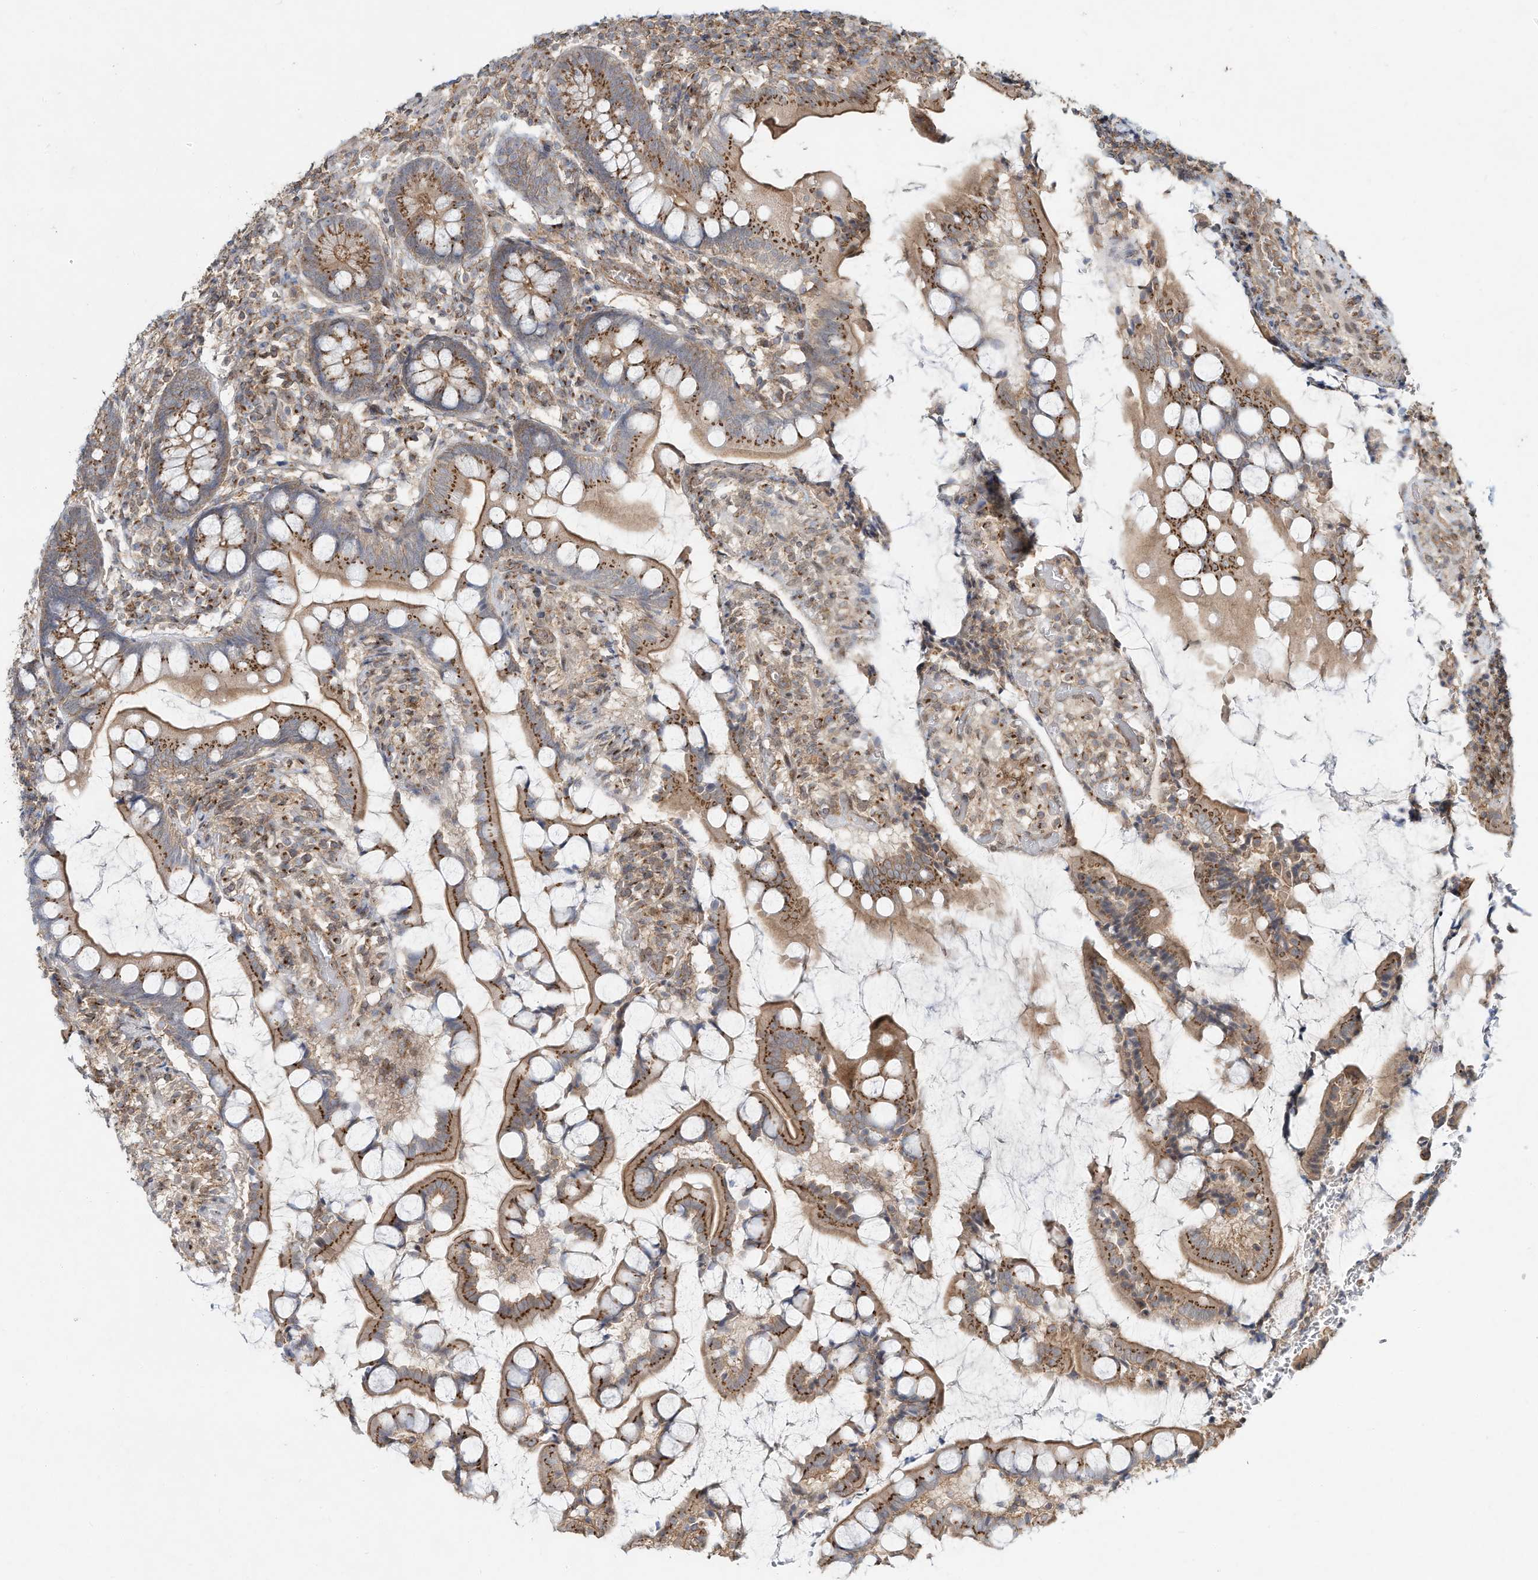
{"staining": {"intensity": "strong", "quantity": ">75%", "location": "cytoplasmic/membranous"}, "tissue": "small intestine", "cell_type": "Glandular cells", "image_type": "normal", "snomed": [{"axis": "morphology", "description": "Normal tissue, NOS"}, {"axis": "topography", "description": "Small intestine"}], "caption": "An image of small intestine stained for a protein demonstrates strong cytoplasmic/membranous brown staining in glandular cells. (DAB IHC, brown staining for protein, blue staining for nuclei).", "gene": "CUX1", "patient": {"sex": "male", "age": 52}}